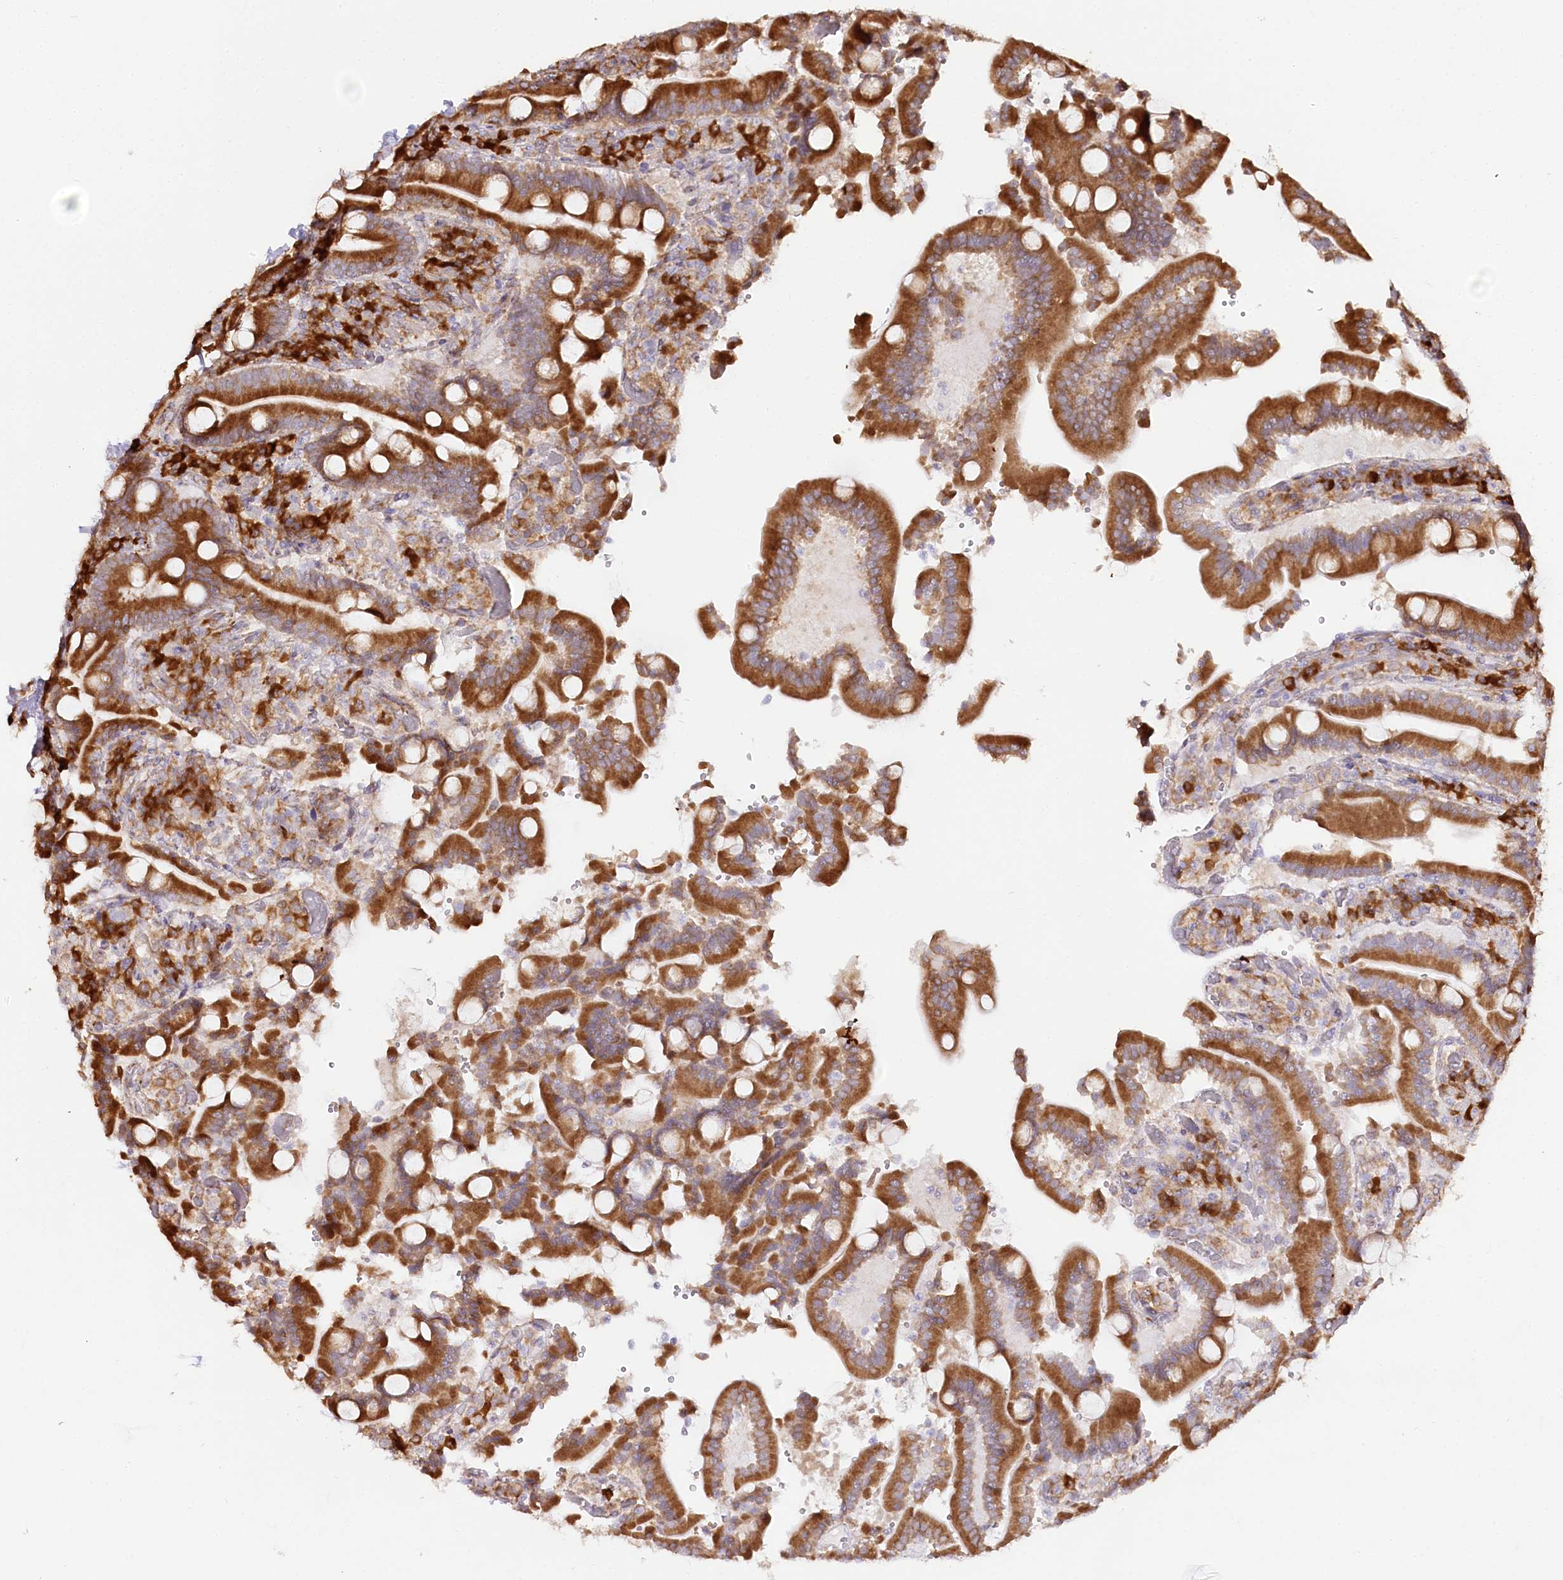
{"staining": {"intensity": "strong", "quantity": ">75%", "location": "cytoplasmic/membranous"}, "tissue": "duodenum", "cell_type": "Glandular cells", "image_type": "normal", "snomed": [{"axis": "morphology", "description": "Normal tissue, NOS"}, {"axis": "topography", "description": "Duodenum"}], "caption": "This photomicrograph displays unremarkable duodenum stained with immunohistochemistry (IHC) to label a protein in brown. The cytoplasmic/membranous of glandular cells show strong positivity for the protein. Nuclei are counter-stained blue.", "gene": "CNPY2", "patient": {"sex": "female", "age": 62}}